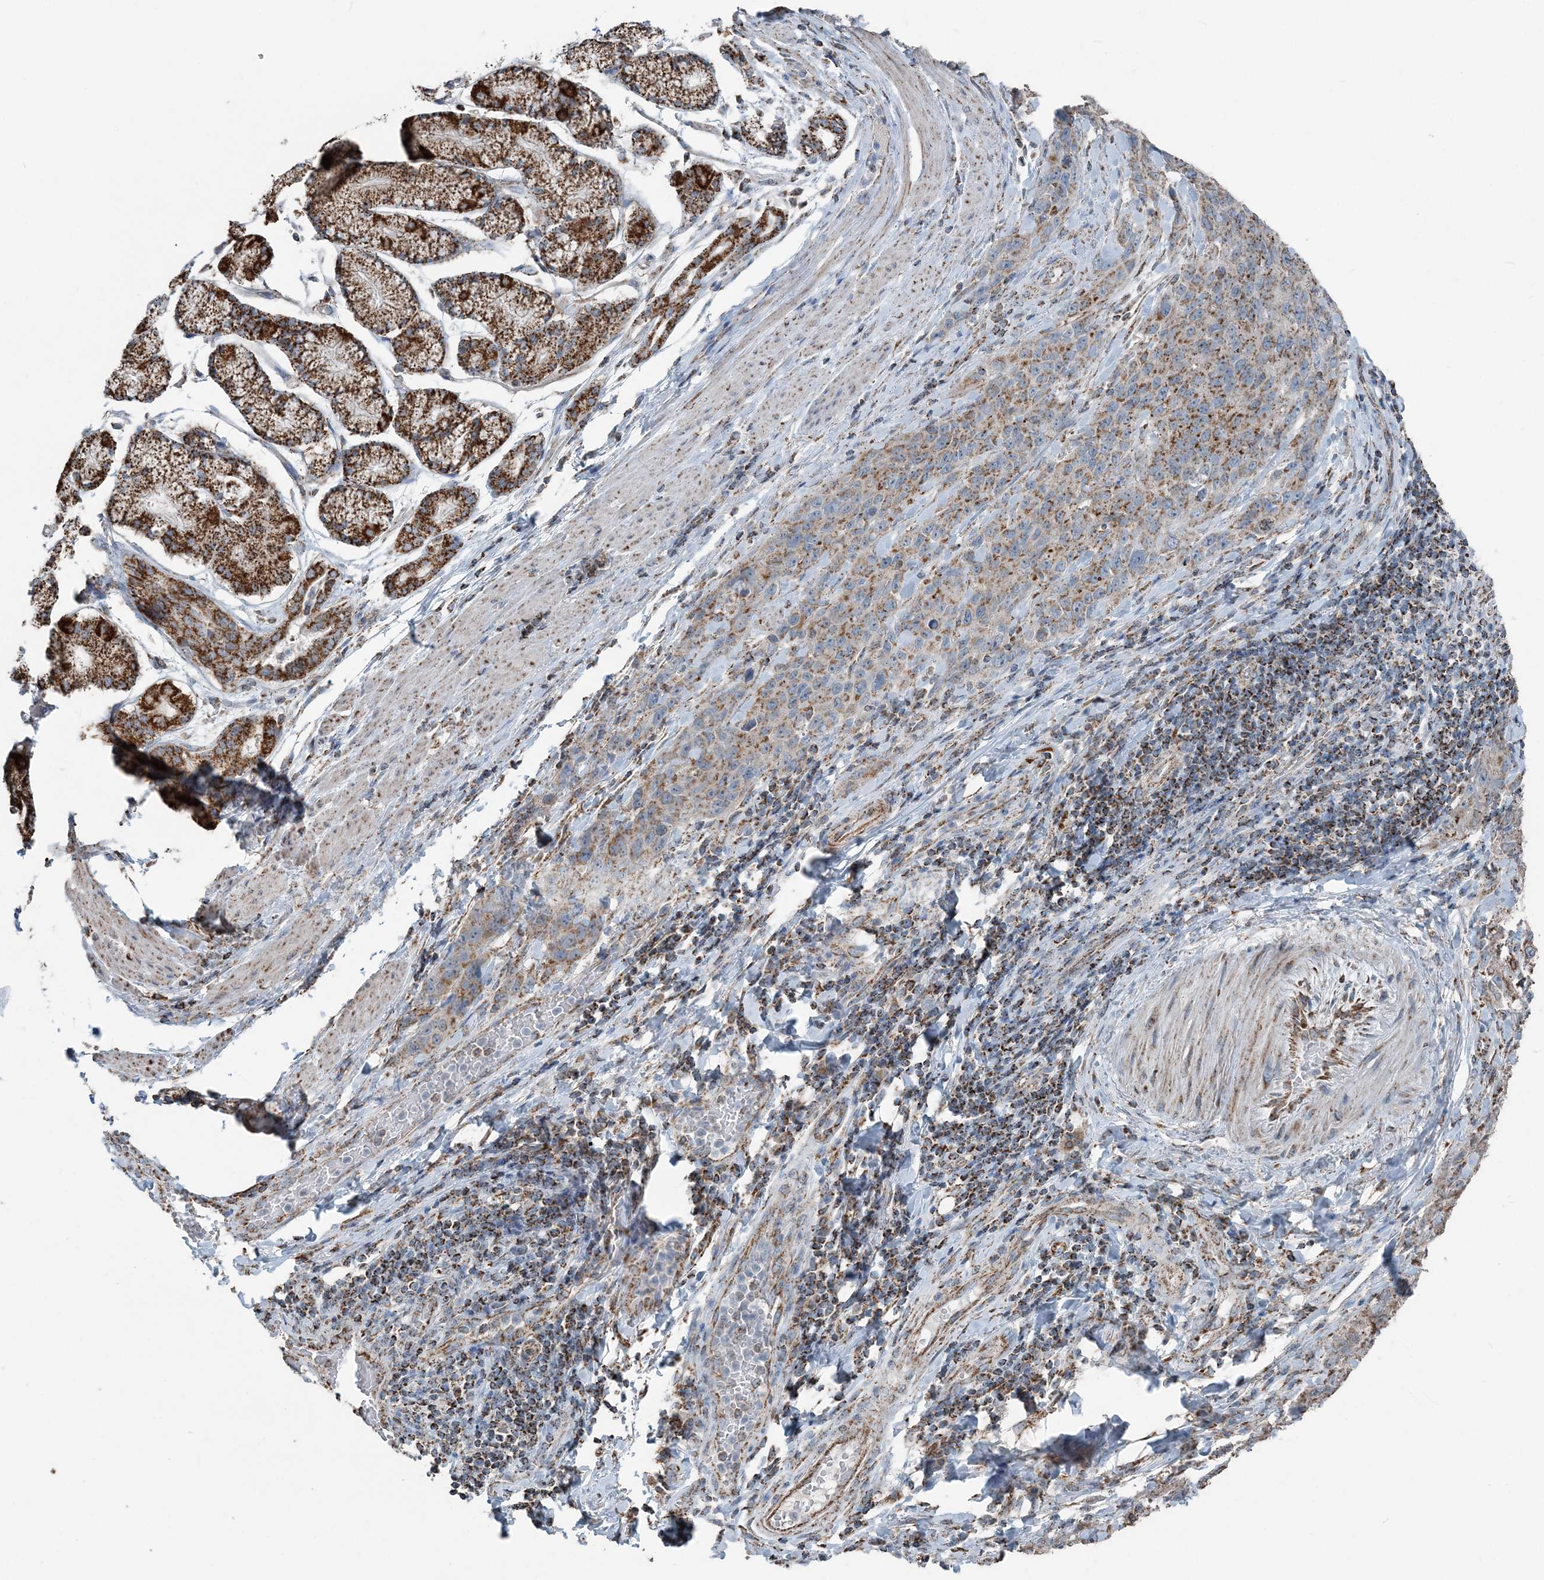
{"staining": {"intensity": "moderate", "quantity": ">75%", "location": "cytoplasmic/membranous"}, "tissue": "stomach cancer", "cell_type": "Tumor cells", "image_type": "cancer", "snomed": [{"axis": "morphology", "description": "Normal tissue, NOS"}, {"axis": "morphology", "description": "Adenocarcinoma, NOS"}, {"axis": "topography", "description": "Lymph node"}, {"axis": "topography", "description": "Stomach"}], "caption": "Protein staining of stomach cancer tissue reveals moderate cytoplasmic/membranous positivity in approximately >75% of tumor cells. Nuclei are stained in blue.", "gene": "SUCLG1", "patient": {"sex": "male", "age": 48}}